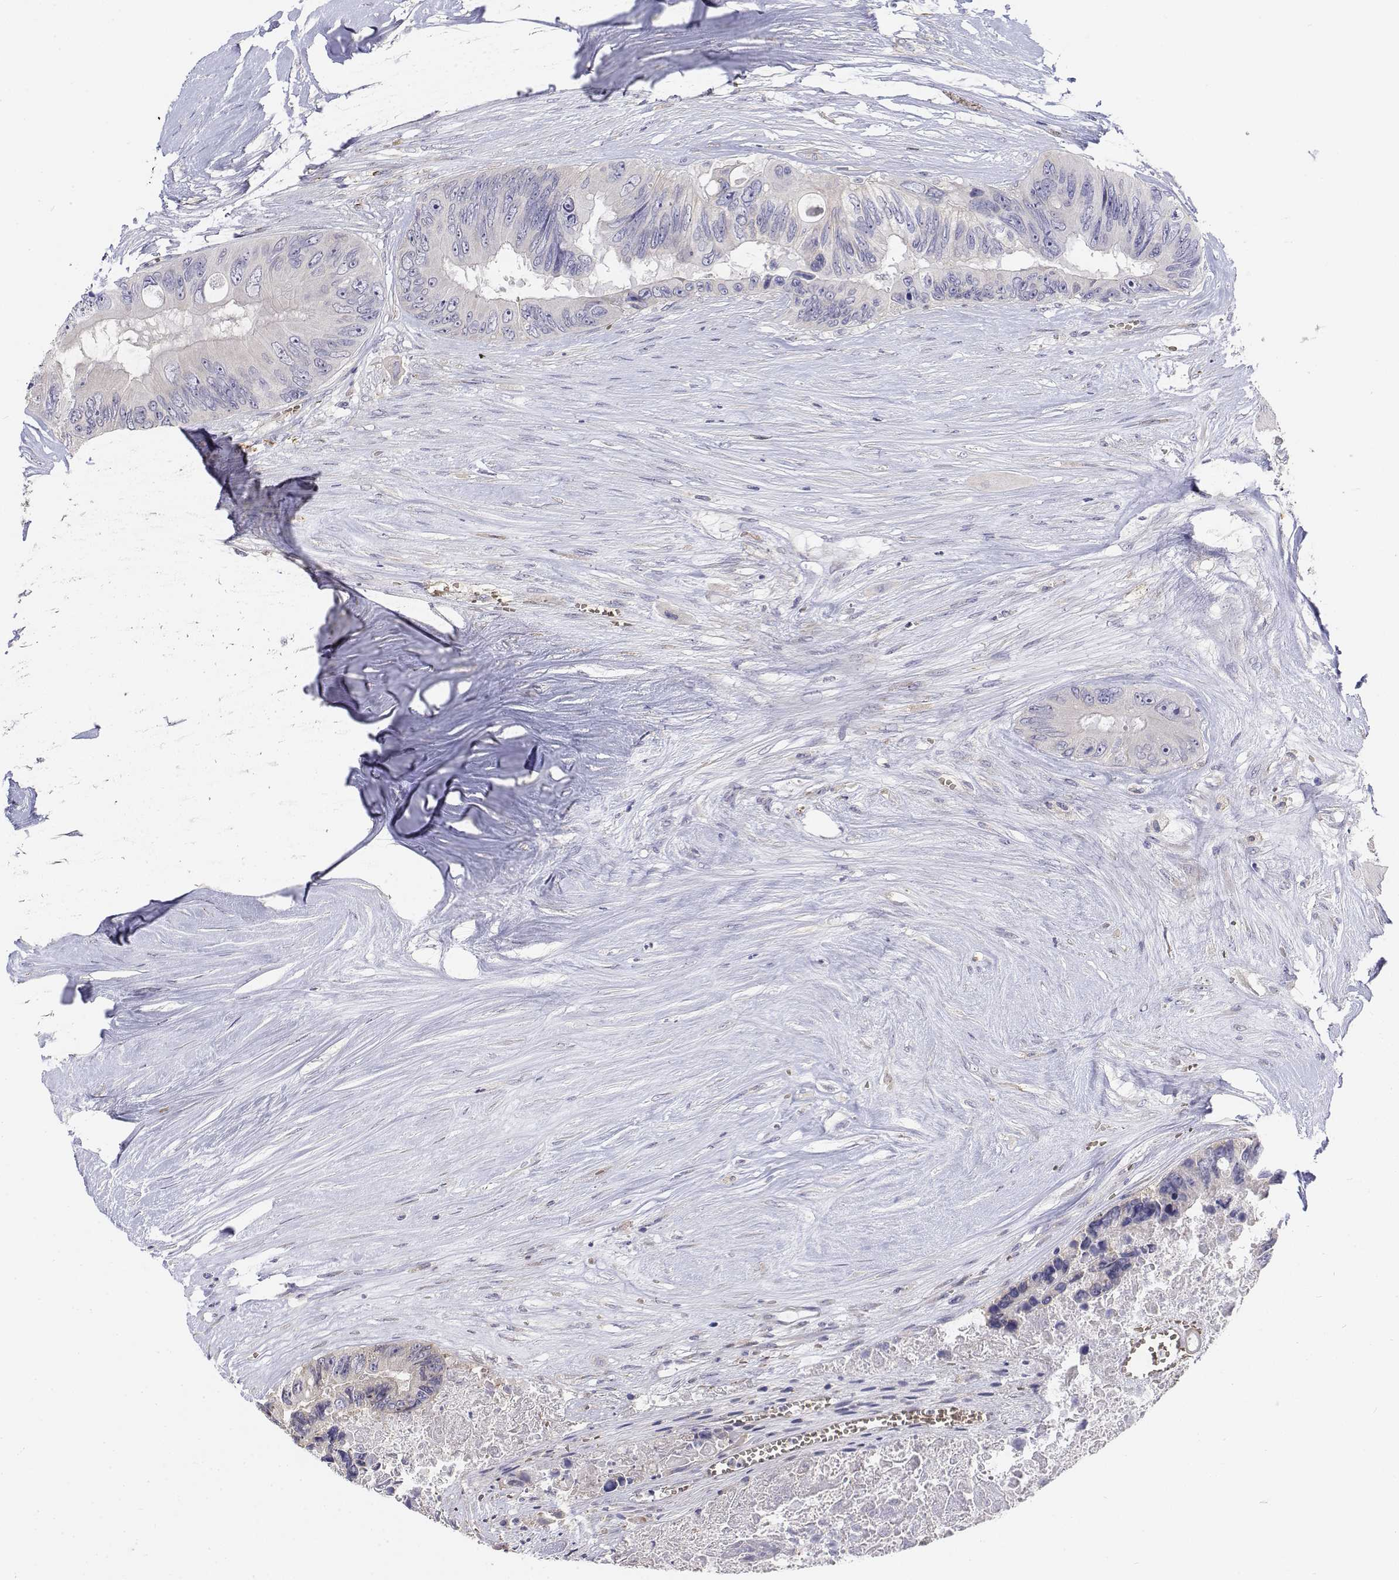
{"staining": {"intensity": "negative", "quantity": "none", "location": "none"}, "tissue": "colorectal cancer", "cell_type": "Tumor cells", "image_type": "cancer", "snomed": [{"axis": "morphology", "description": "Adenocarcinoma, NOS"}, {"axis": "topography", "description": "Colon"}], "caption": "Tumor cells show no significant positivity in colorectal cancer (adenocarcinoma).", "gene": "CADM1", "patient": {"sex": "female", "age": 48}}